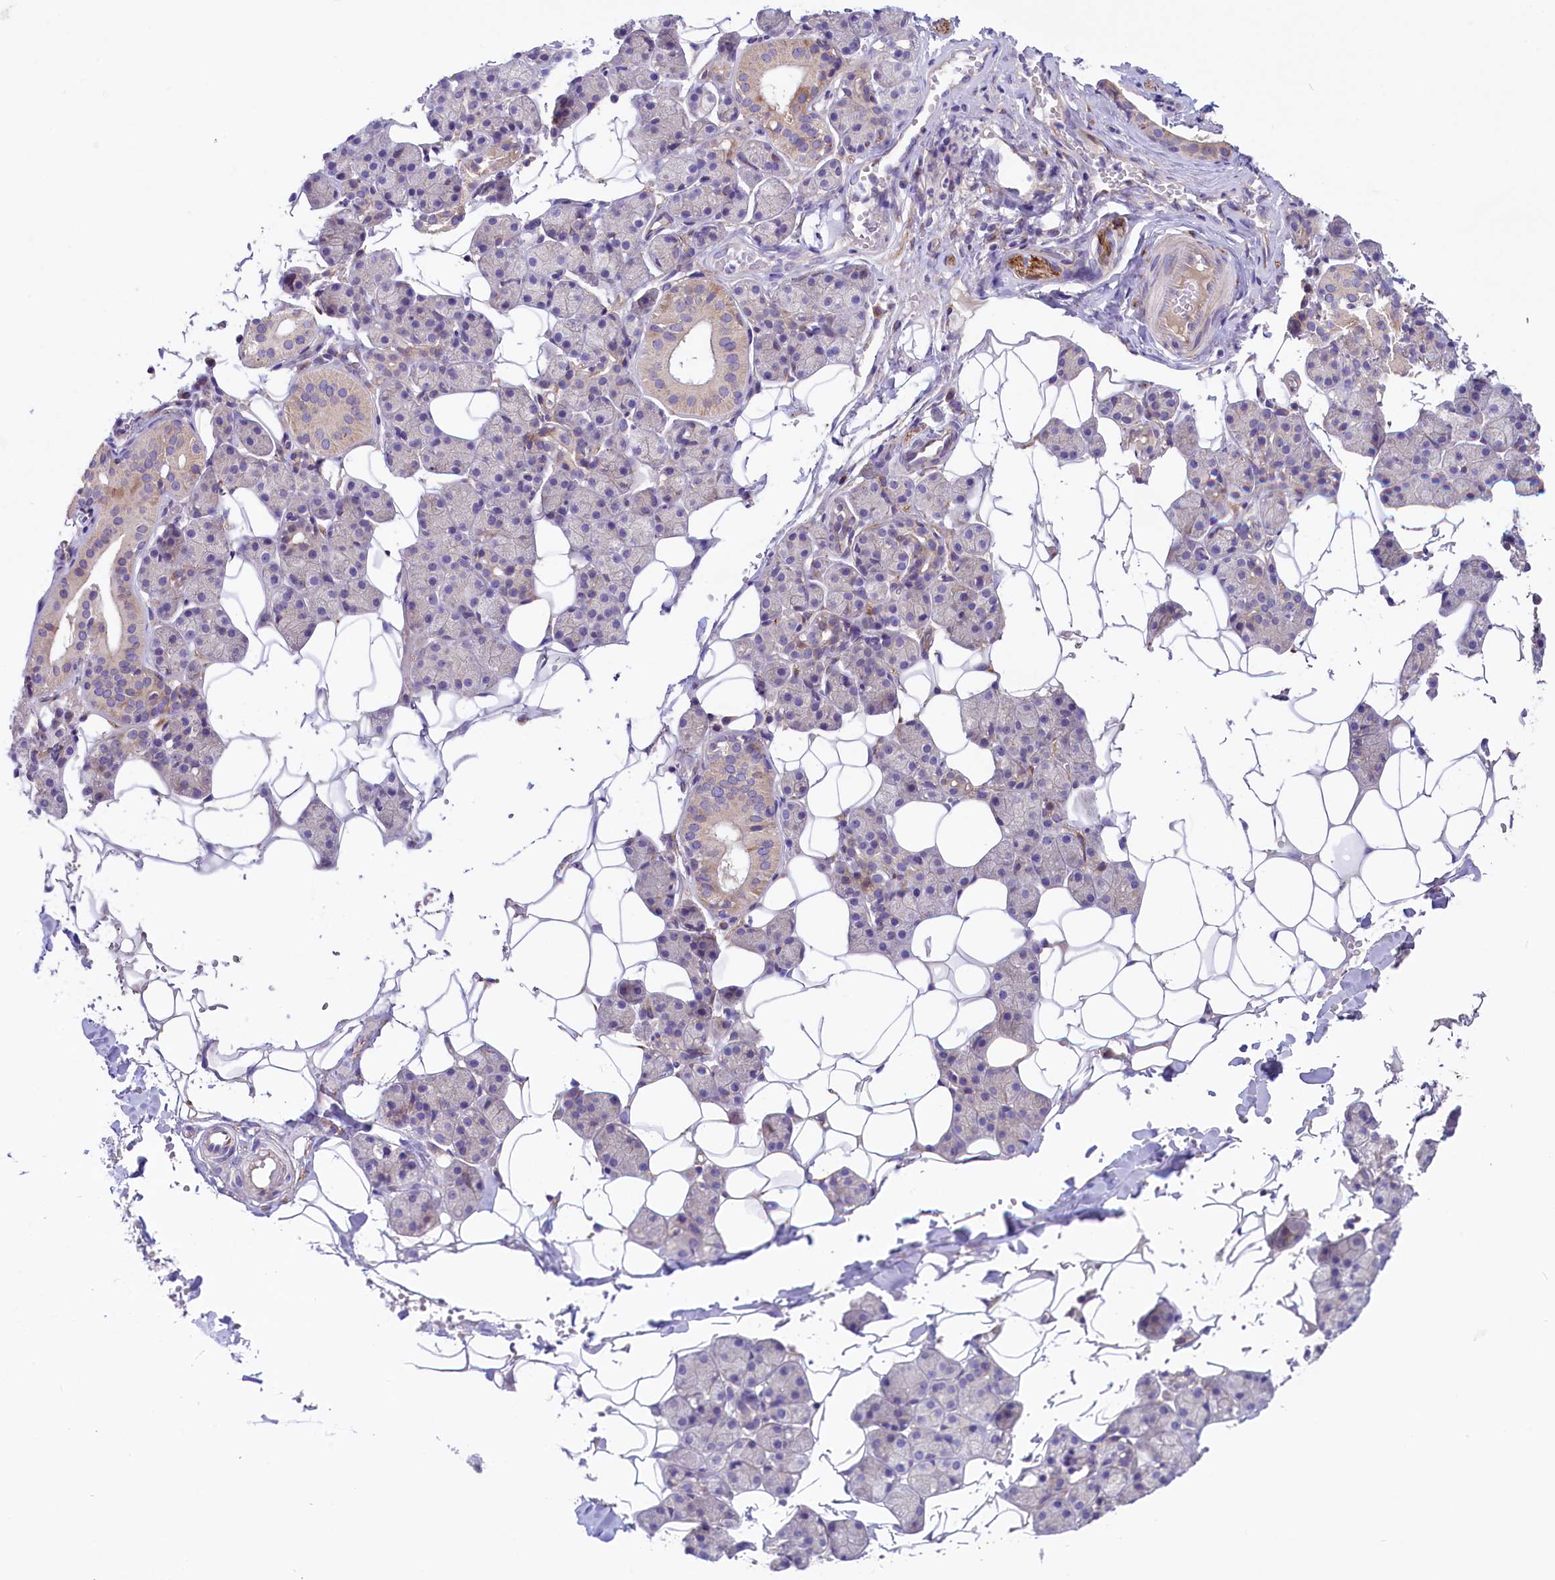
{"staining": {"intensity": "moderate", "quantity": "<25%", "location": "cytoplasmic/membranous"}, "tissue": "salivary gland", "cell_type": "Glandular cells", "image_type": "normal", "snomed": [{"axis": "morphology", "description": "Normal tissue, NOS"}, {"axis": "topography", "description": "Salivary gland"}], "caption": "Moderate cytoplasmic/membranous protein expression is appreciated in about <25% of glandular cells in salivary gland.", "gene": "CD99L2", "patient": {"sex": "female", "age": 33}}